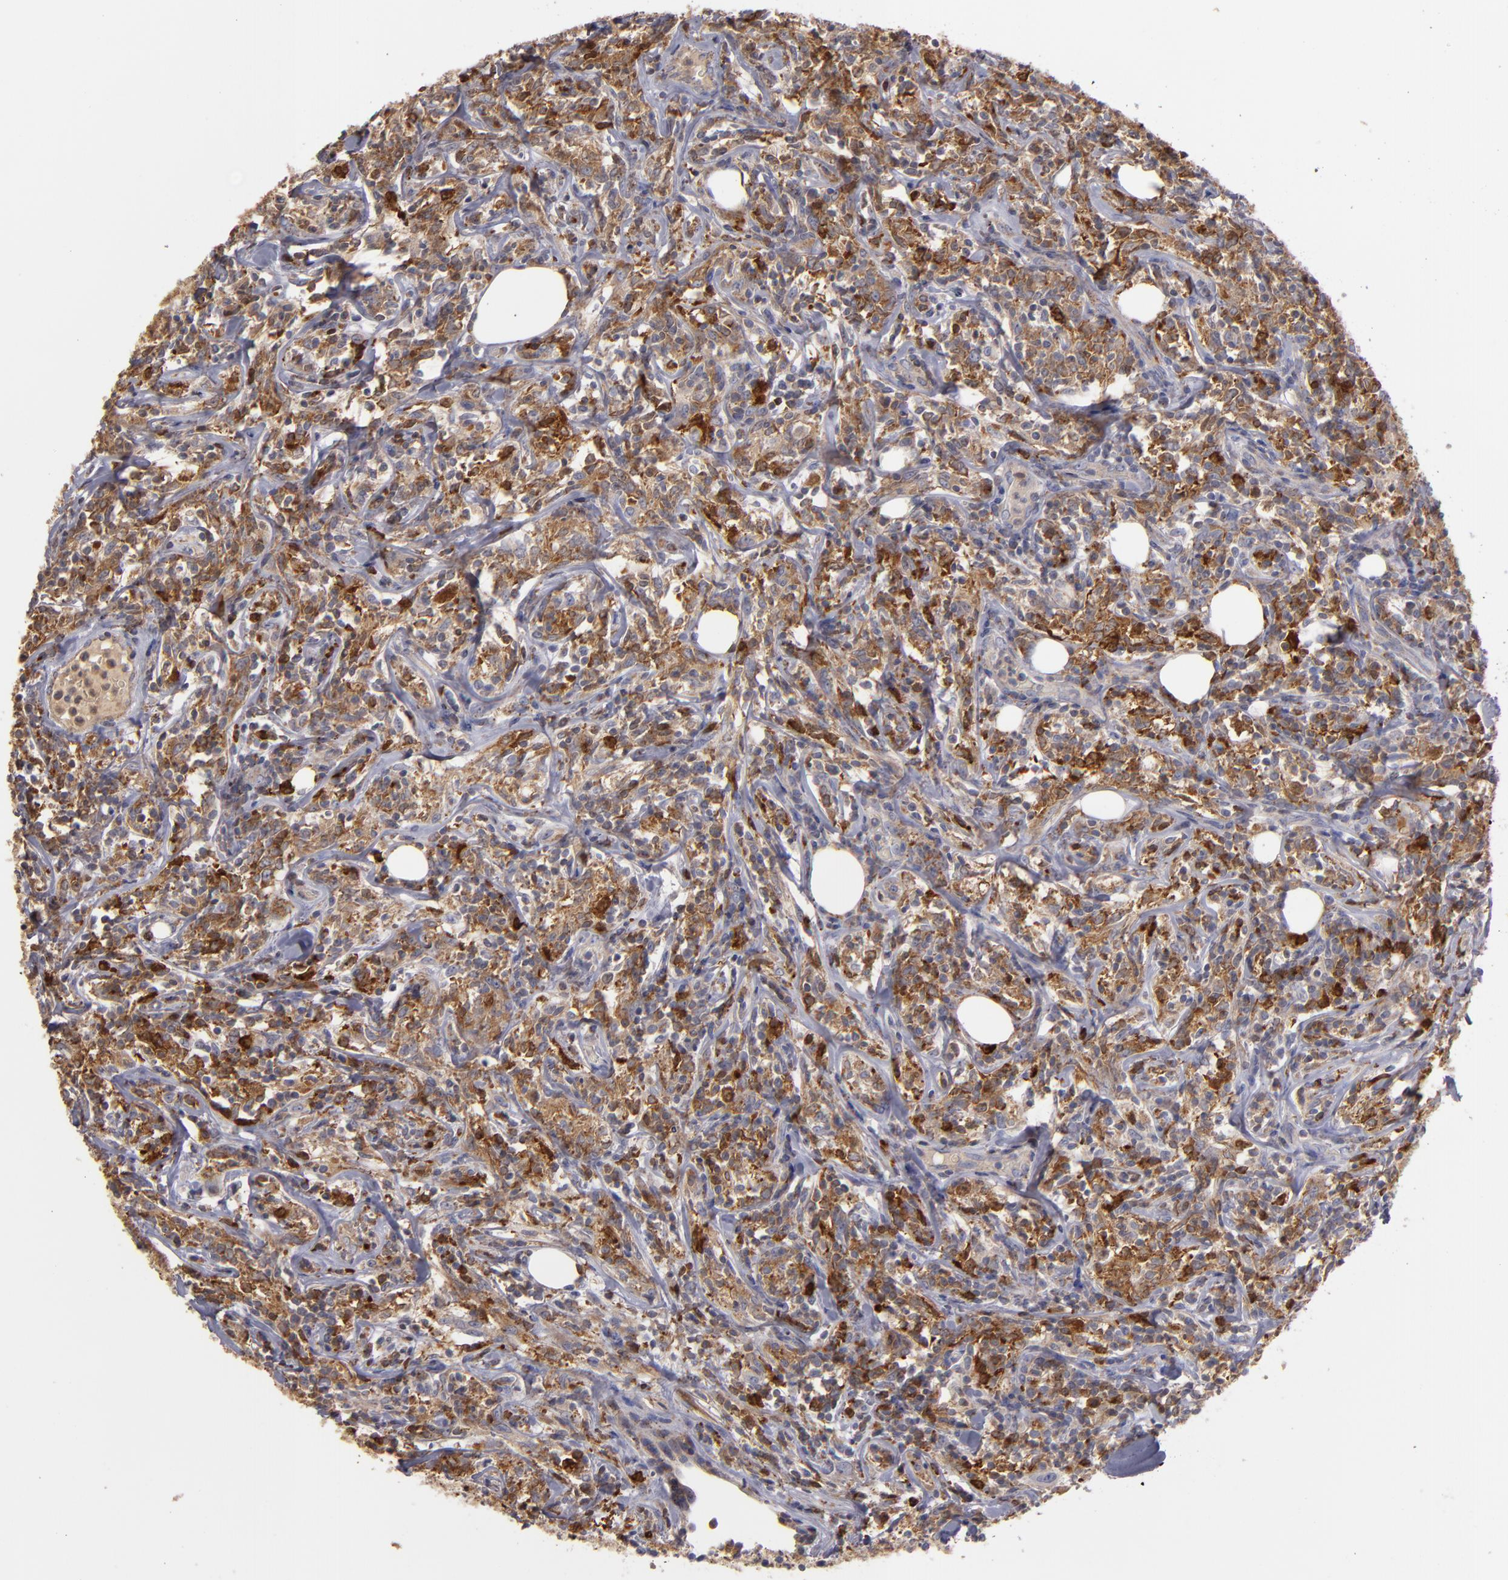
{"staining": {"intensity": "moderate", "quantity": ">75%", "location": "cytoplasmic/membranous"}, "tissue": "lymphoma", "cell_type": "Tumor cells", "image_type": "cancer", "snomed": [{"axis": "morphology", "description": "Malignant lymphoma, non-Hodgkin's type, High grade"}, {"axis": "topography", "description": "Lymph node"}], "caption": "IHC image of human malignant lymphoma, non-Hodgkin's type (high-grade) stained for a protein (brown), which reveals medium levels of moderate cytoplasmic/membranous staining in about >75% of tumor cells.", "gene": "TRAF1", "patient": {"sex": "female", "age": 84}}